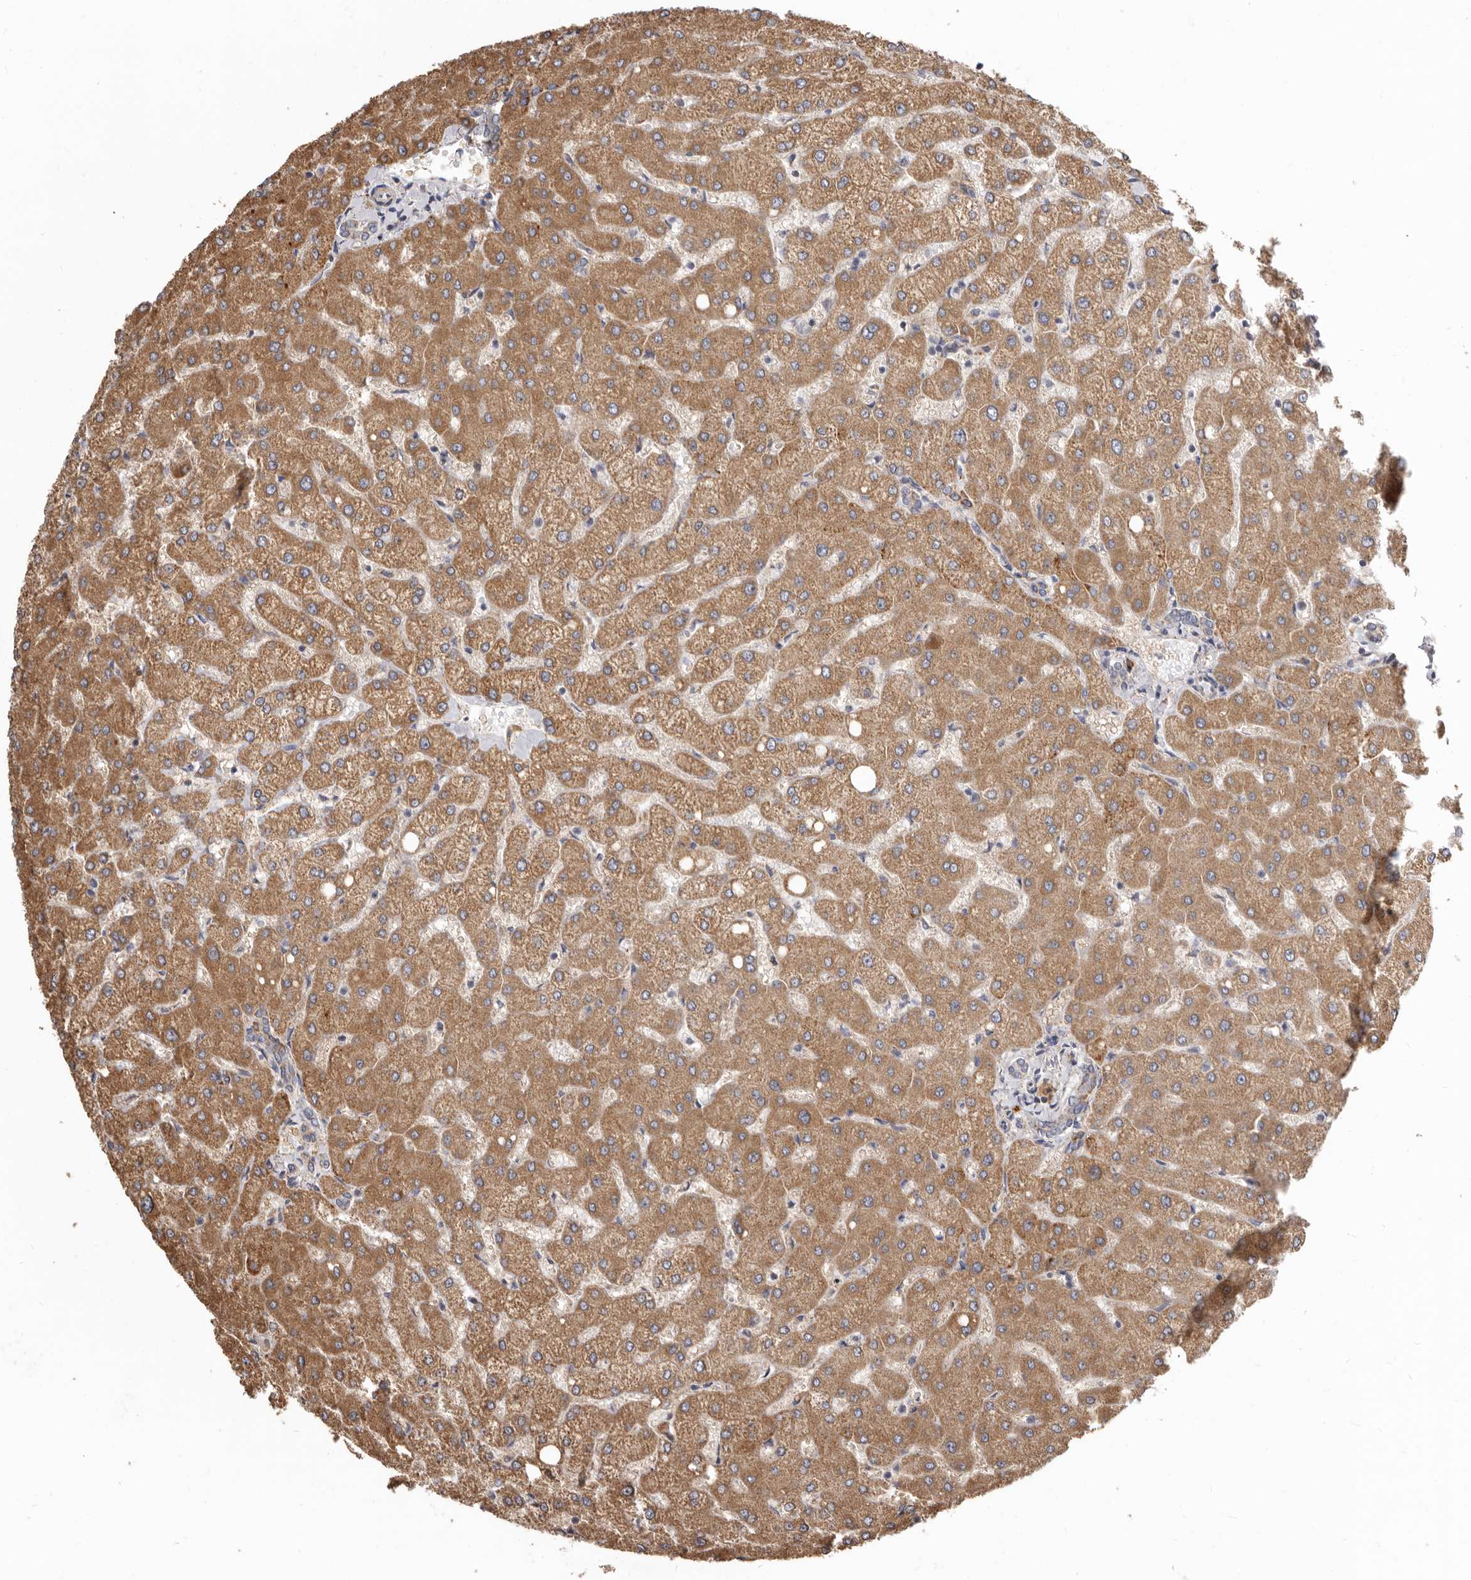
{"staining": {"intensity": "weak", "quantity": ">75%", "location": "cytoplasmic/membranous"}, "tissue": "liver", "cell_type": "Cholangiocytes", "image_type": "normal", "snomed": [{"axis": "morphology", "description": "Normal tissue, NOS"}, {"axis": "topography", "description": "Liver"}], "caption": "Weak cytoplasmic/membranous positivity is identified in approximately >75% of cholangiocytes in benign liver.", "gene": "FMO2", "patient": {"sex": "female", "age": 54}}